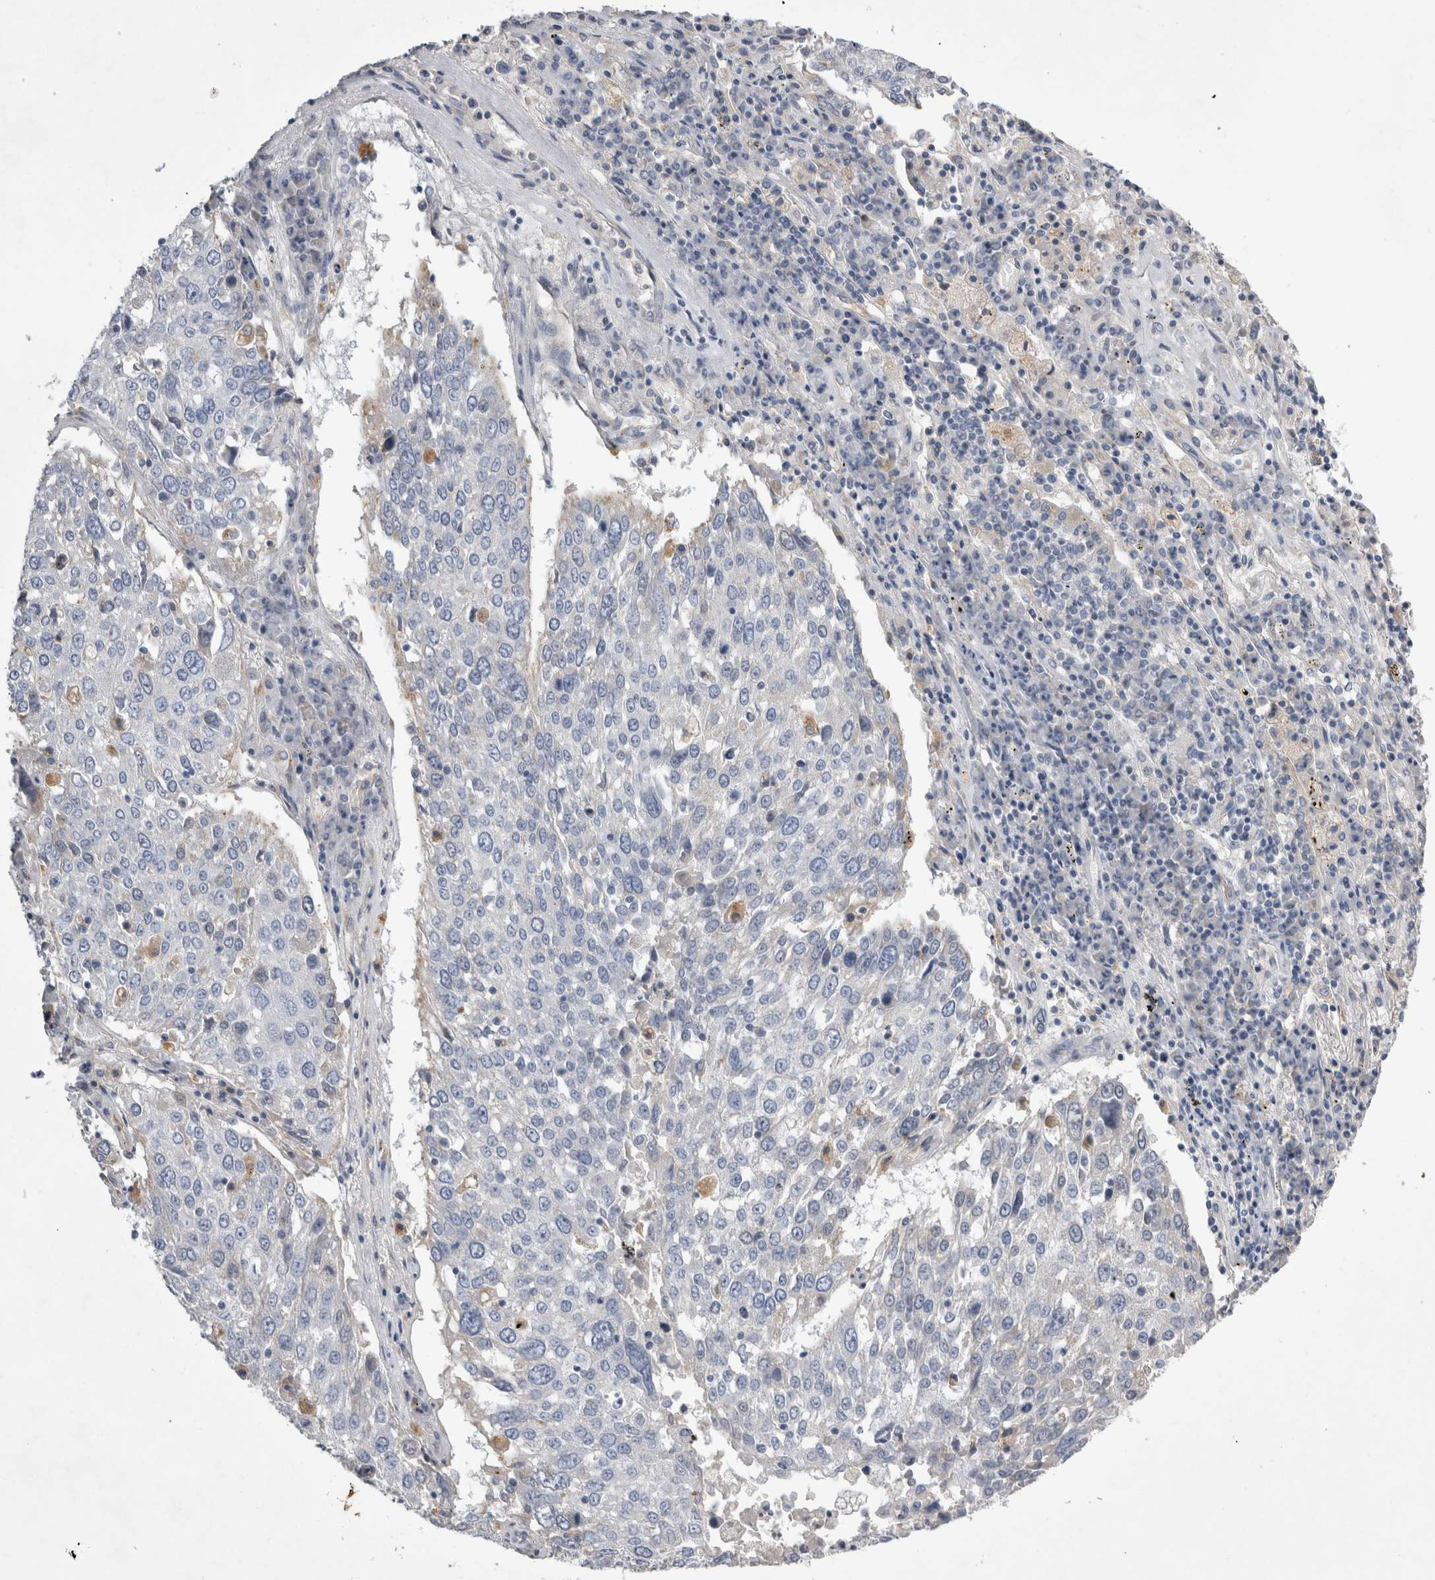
{"staining": {"intensity": "negative", "quantity": "none", "location": "none"}, "tissue": "lung cancer", "cell_type": "Tumor cells", "image_type": "cancer", "snomed": [{"axis": "morphology", "description": "Squamous cell carcinoma, NOS"}, {"axis": "topography", "description": "Lung"}], "caption": "Lung squamous cell carcinoma was stained to show a protein in brown. There is no significant staining in tumor cells.", "gene": "STRADB", "patient": {"sex": "male", "age": 65}}